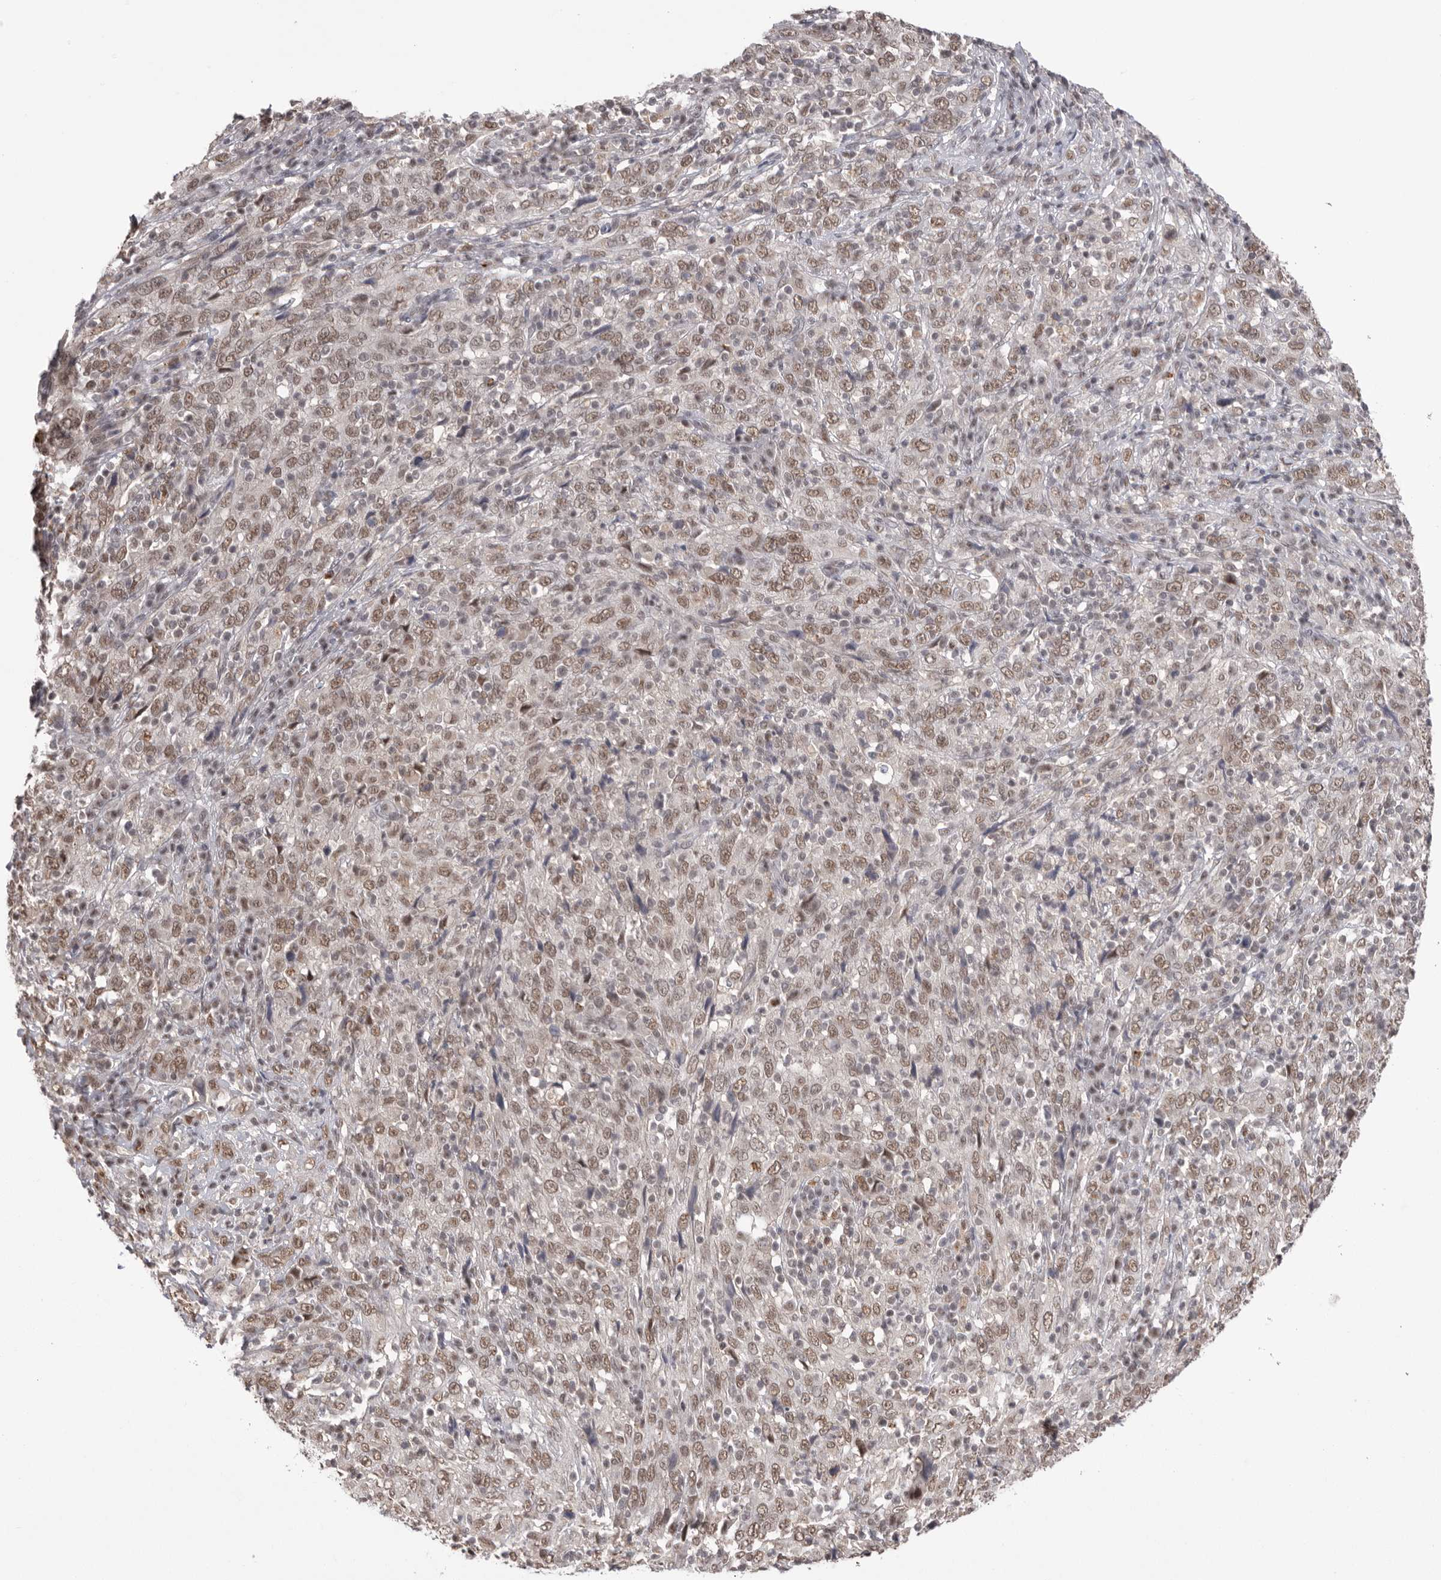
{"staining": {"intensity": "moderate", "quantity": ">75%", "location": "nuclear"}, "tissue": "cervical cancer", "cell_type": "Tumor cells", "image_type": "cancer", "snomed": [{"axis": "morphology", "description": "Squamous cell carcinoma, NOS"}, {"axis": "topography", "description": "Cervix"}], "caption": "IHC histopathology image of neoplastic tissue: cervical squamous cell carcinoma stained using immunohistochemistry (IHC) shows medium levels of moderate protein expression localized specifically in the nuclear of tumor cells, appearing as a nuclear brown color.", "gene": "BCLAF3", "patient": {"sex": "female", "age": 46}}